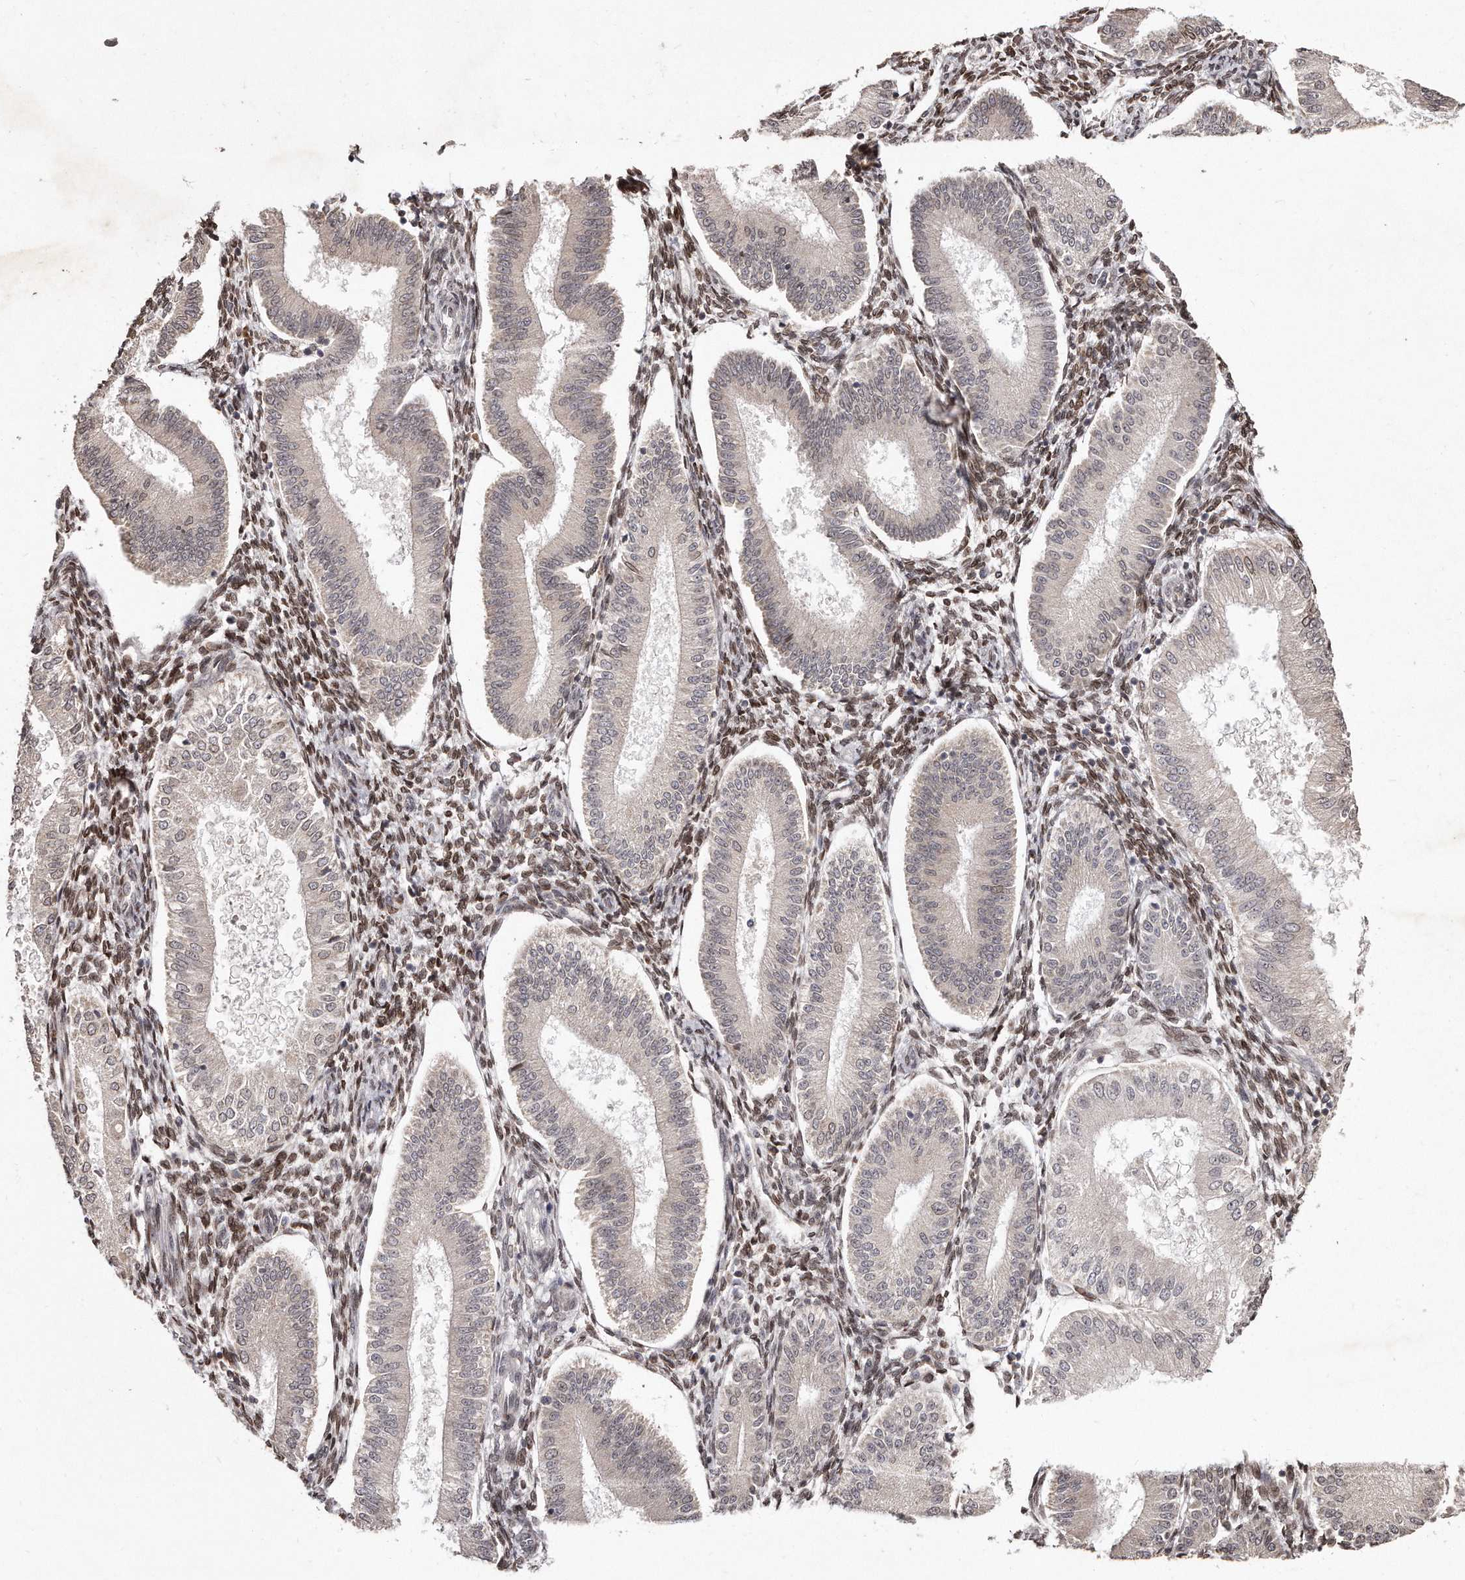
{"staining": {"intensity": "weak", "quantity": "25%-75%", "location": "cytoplasmic/membranous"}, "tissue": "endometrium", "cell_type": "Cells in endometrial stroma", "image_type": "normal", "snomed": [{"axis": "morphology", "description": "Normal tissue, NOS"}, {"axis": "topography", "description": "Endometrium"}], "caption": "The photomicrograph reveals a brown stain indicating the presence of a protein in the cytoplasmic/membranous of cells in endometrial stroma in endometrium.", "gene": "HASPIN", "patient": {"sex": "female", "age": 39}}